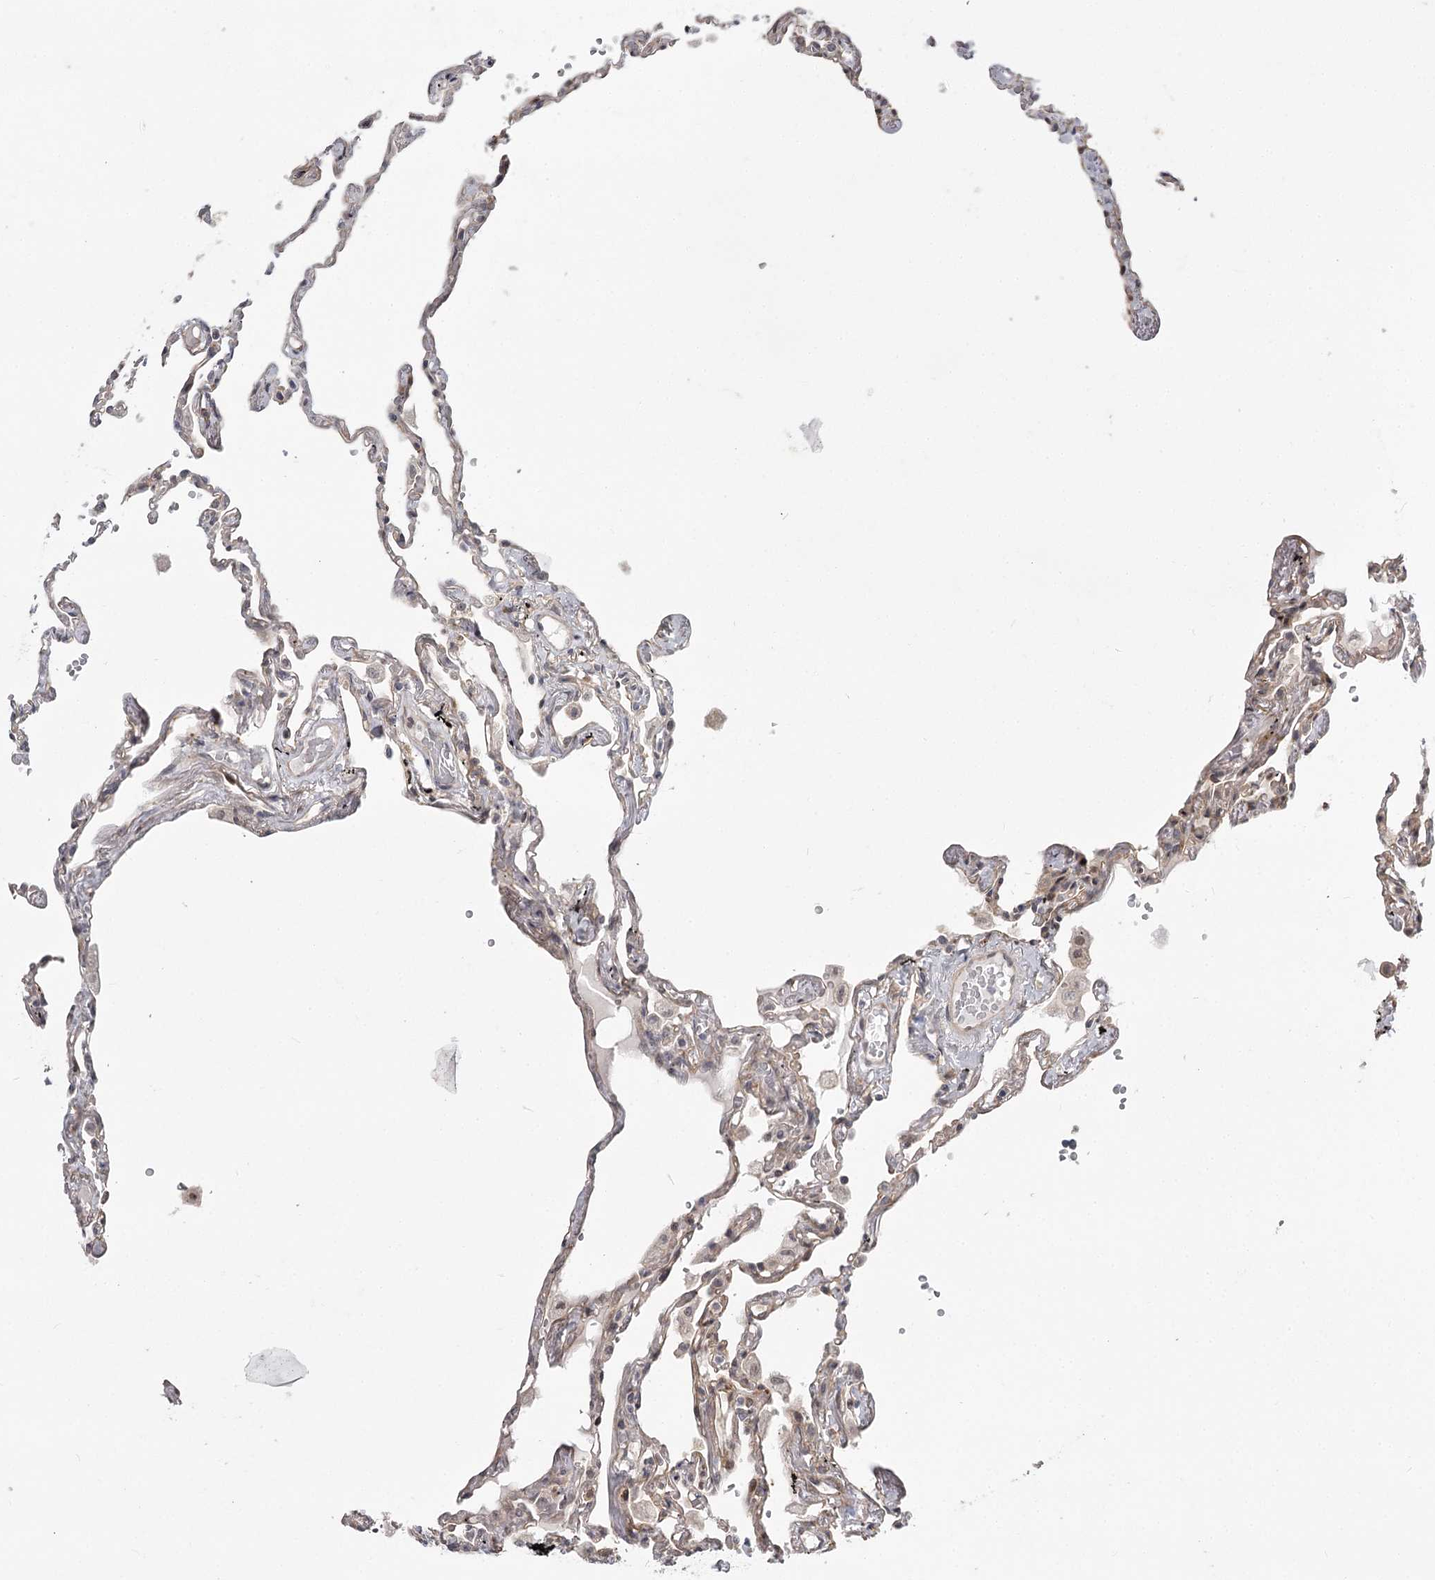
{"staining": {"intensity": "weak", "quantity": "<25%", "location": "cytoplasmic/membranous"}, "tissue": "lung", "cell_type": "Alveolar cells", "image_type": "normal", "snomed": [{"axis": "morphology", "description": "Normal tissue, NOS"}, {"axis": "topography", "description": "Lung"}], "caption": "Immunohistochemistry (IHC) micrograph of normal lung: lung stained with DAB (3,3'-diaminobenzidine) reveals no significant protein staining in alveolar cells.", "gene": "CCNG2", "patient": {"sex": "female", "age": 67}}